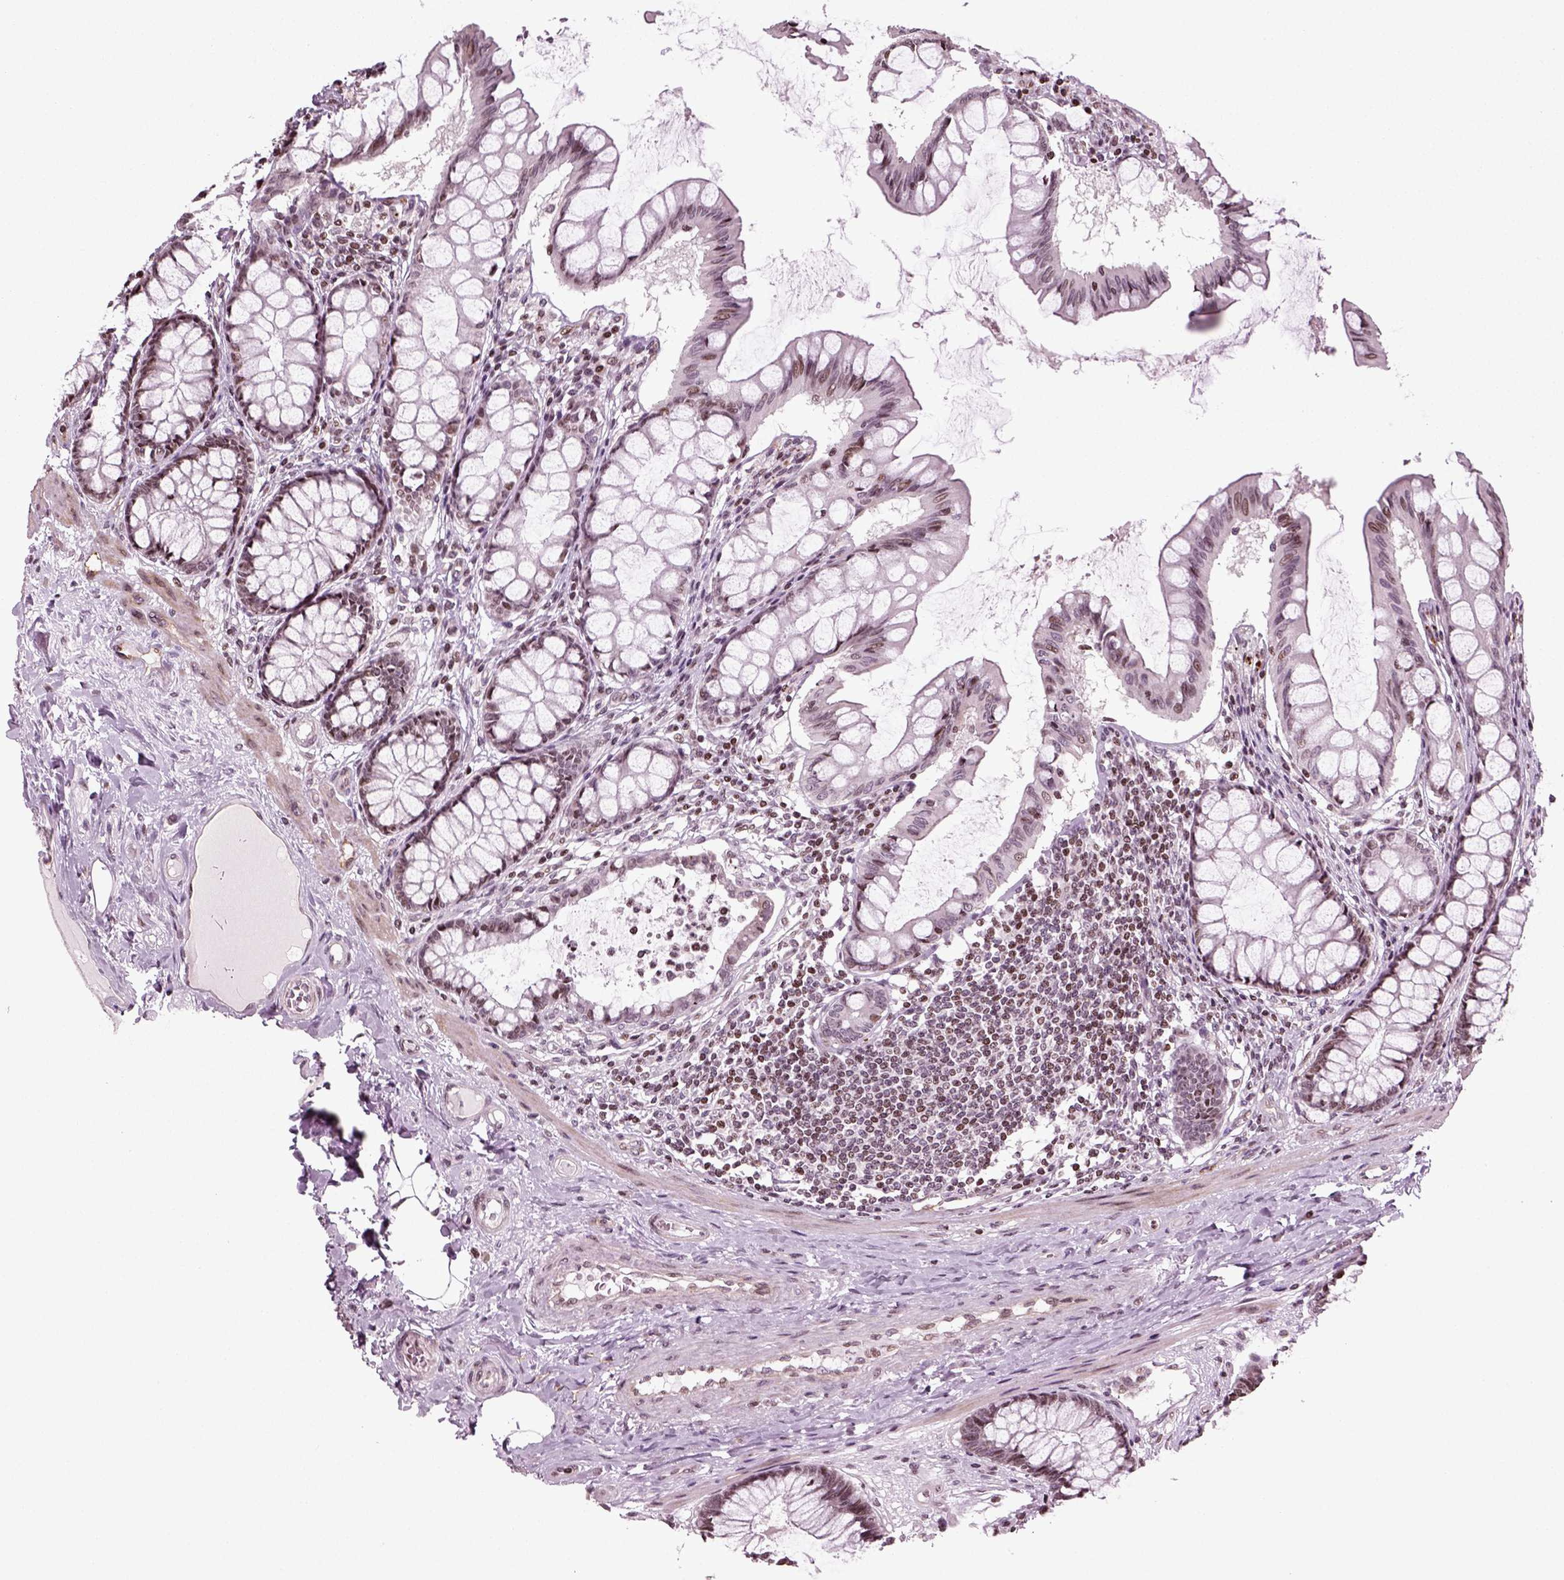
{"staining": {"intensity": "moderate", "quantity": "<25%", "location": "nuclear"}, "tissue": "colon", "cell_type": "Endothelial cells", "image_type": "normal", "snomed": [{"axis": "morphology", "description": "Normal tissue, NOS"}, {"axis": "topography", "description": "Colon"}], "caption": "Immunohistochemistry (IHC) of benign human colon displays low levels of moderate nuclear positivity in approximately <25% of endothelial cells.", "gene": "HEYL", "patient": {"sex": "female", "age": 65}}